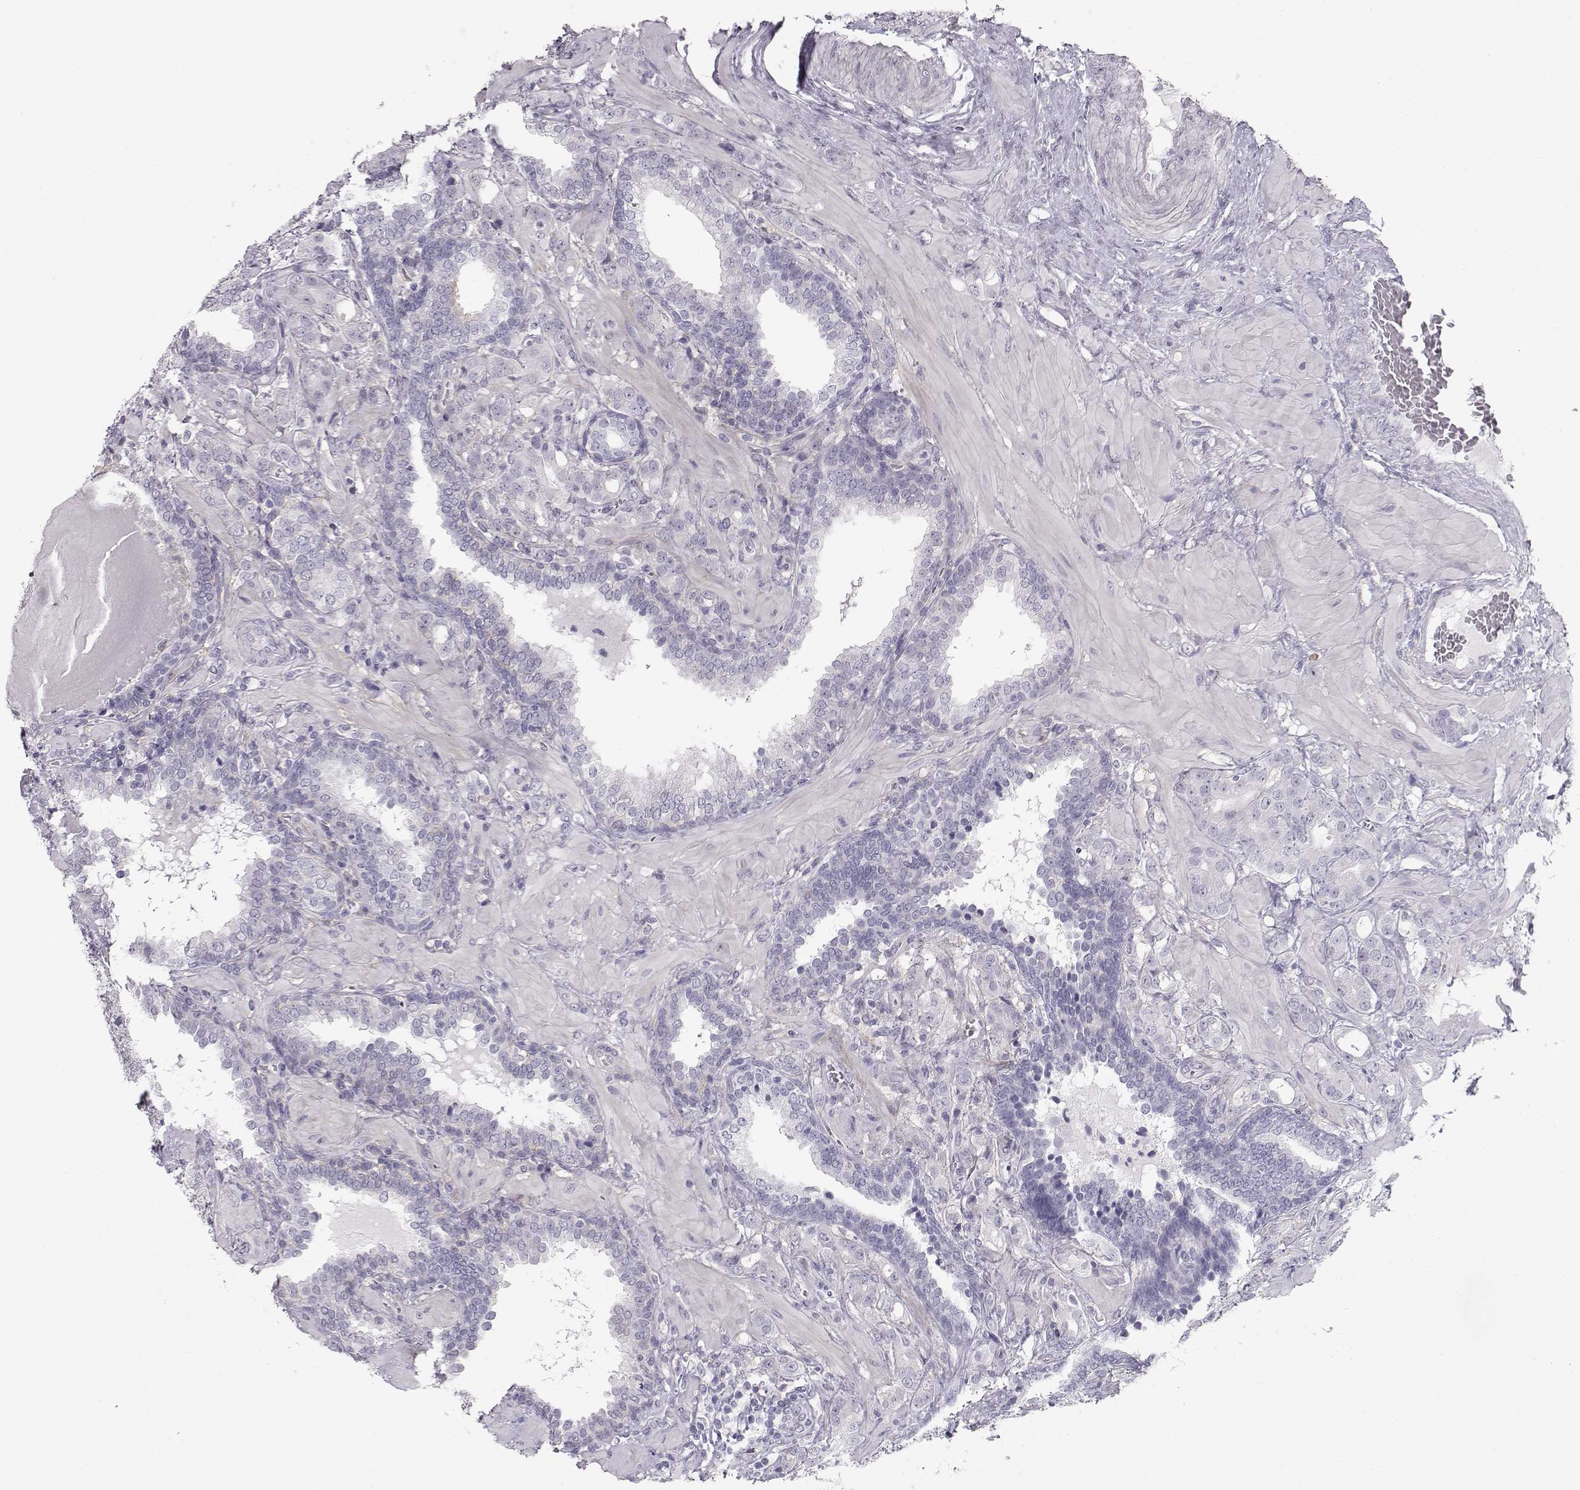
{"staining": {"intensity": "negative", "quantity": "none", "location": "none"}, "tissue": "prostate cancer", "cell_type": "Tumor cells", "image_type": "cancer", "snomed": [{"axis": "morphology", "description": "Adenocarcinoma, NOS"}, {"axis": "topography", "description": "Prostate"}], "caption": "Tumor cells show no significant protein positivity in prostate cancer.", "gene": "SPDYE4", "patient": {"sex": "male", "age": 57}}